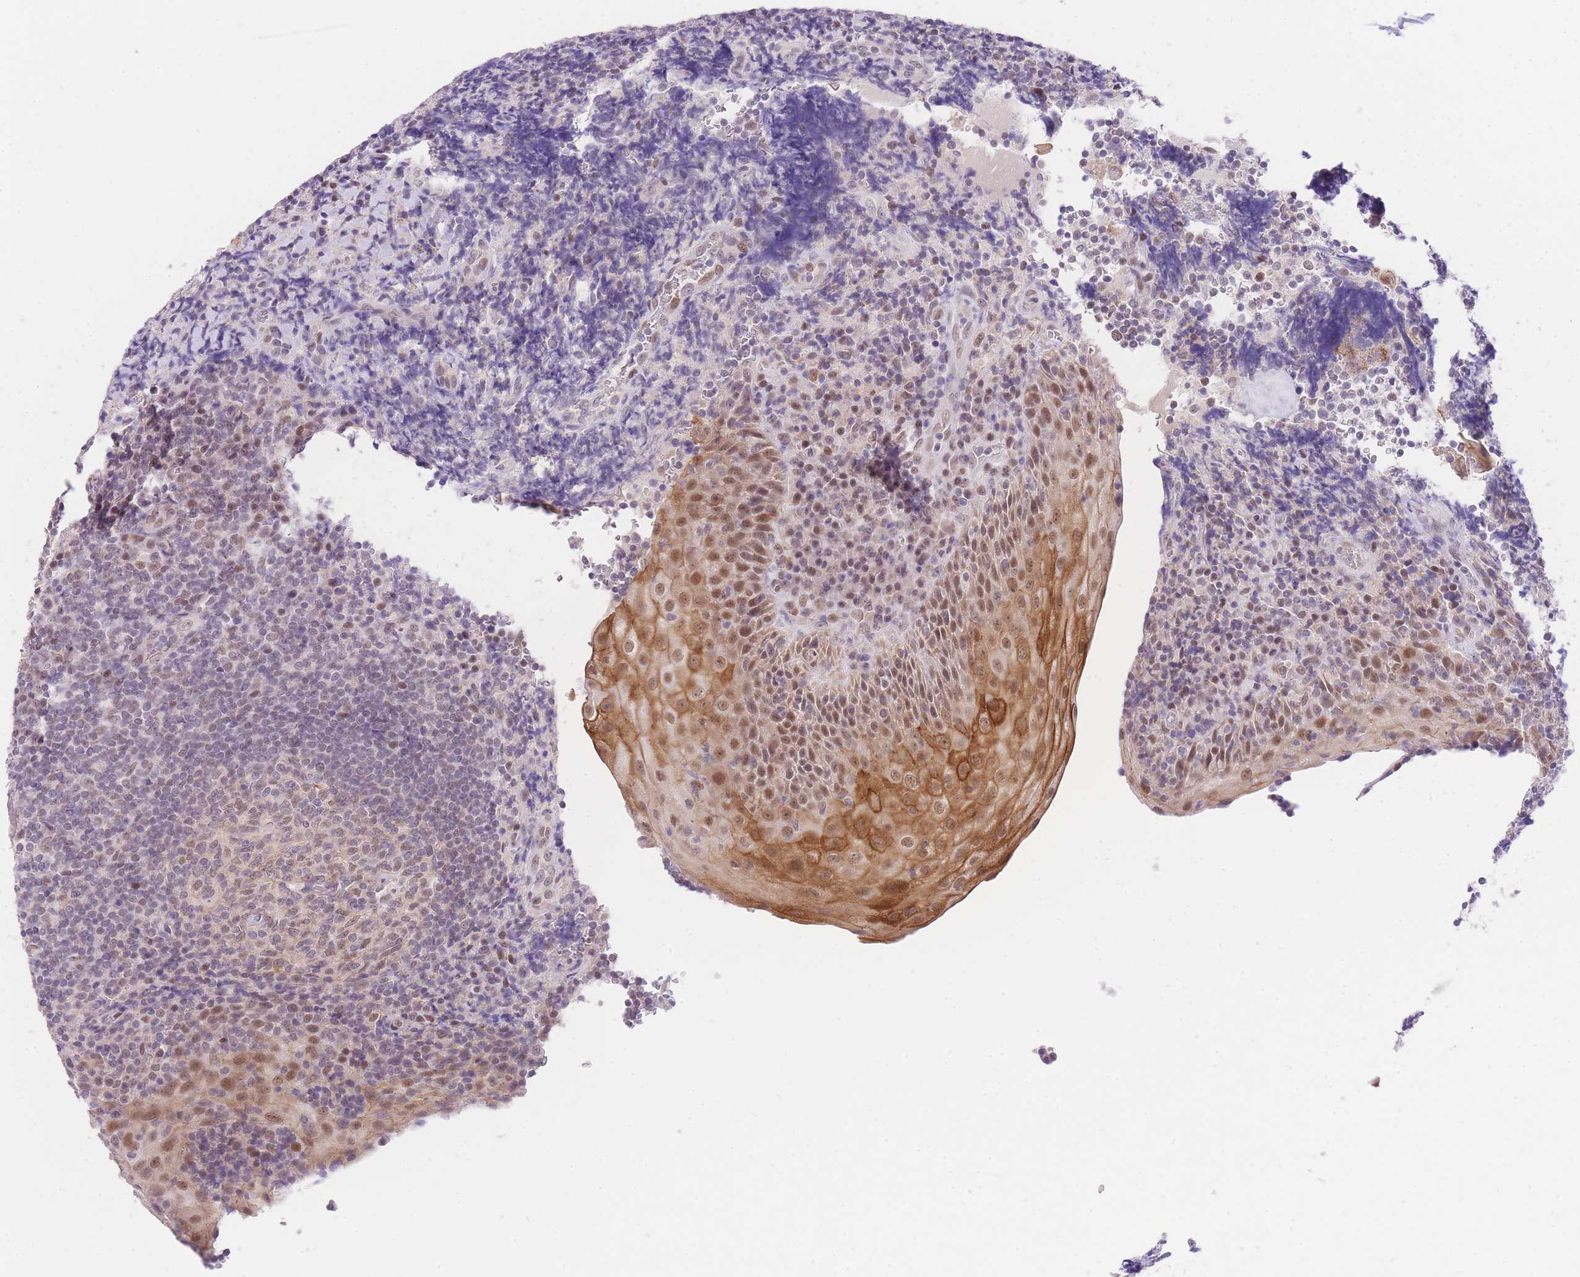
{"staining": {"intensity": "moderate", "quantity": "25%-75%", "location": "nuclear"}, "tissue": "tonsil", "cell_type": "Germinal center cells", "image_type": "normal", "snomed": [{"axis": "morphology", "description": "Normal tissue, NOS"}, {"axis": "topography", "description": "Tonsil"}], "caption": "Benign tonsil shows moderate nuclear positivity in approximately 25%-75% of germinal center cells.", "gene": "UBXN7", "patient": {"sex": "male", "age": 37}}